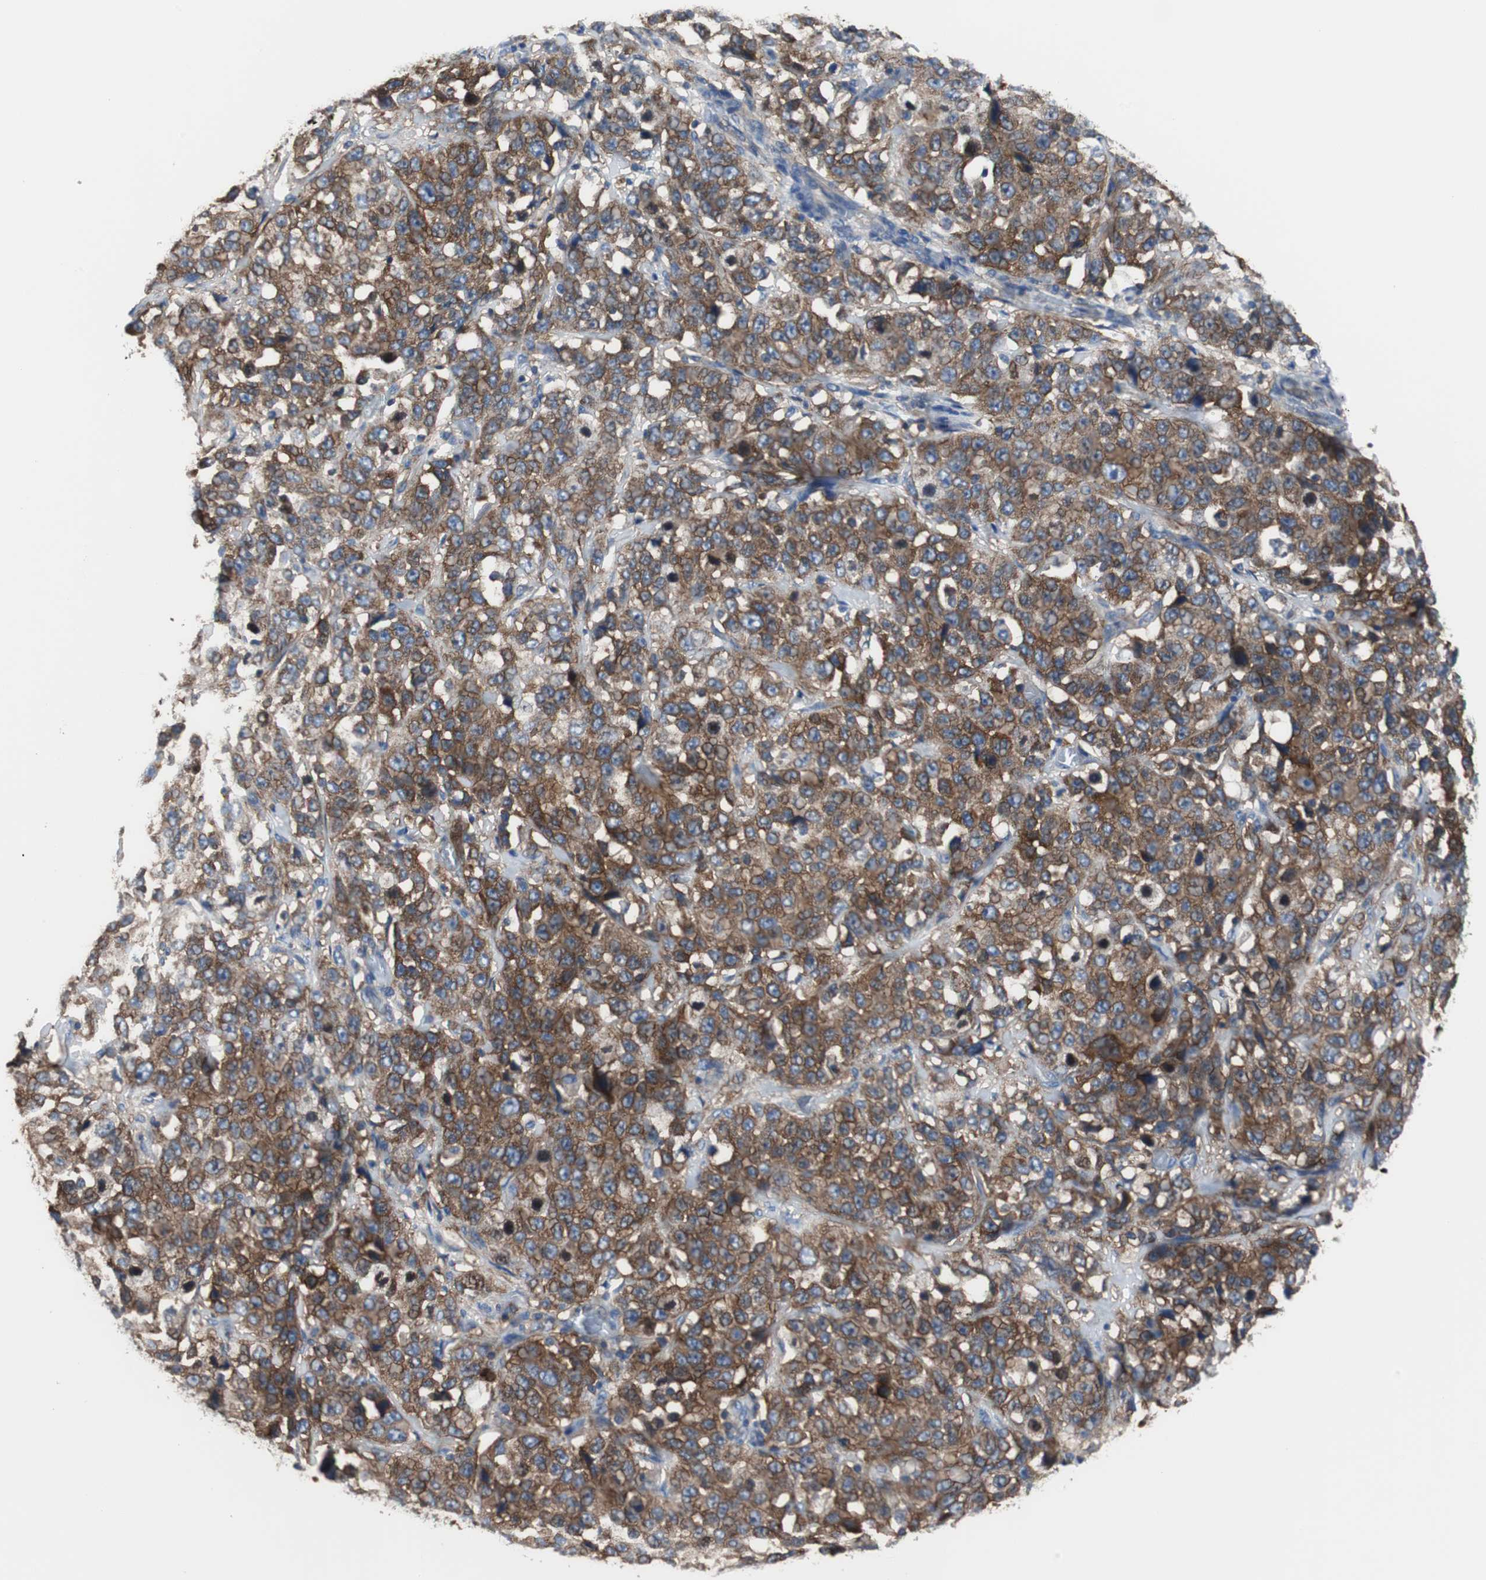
{"staining": {"intensity": "strong", "quantity": ">75%", "location": "cytoplasmic/membranous"}, "tissue": "stomach cancer", "cell_type": "Tumor cells", "image_type": "cancer", "snomed": [{"axis": "morphology", "description": "Normal tissue, NOS"}, {"axis": "morphology", "description": "Adenocarcinoma, NOS"}, {"axis": "topography", "description": "Stomach"}], "caption": "An immunohistochemistry (IHC) photomicrograph of neoplastic tissue is shown. Protein staining in brown shows strong cytoplasmic/membranous positivity in stomach cancer (adenocarcinoma) within tumor cells.", "gene": "BRAF", "patient": {"sex": "male", "age": 48}}